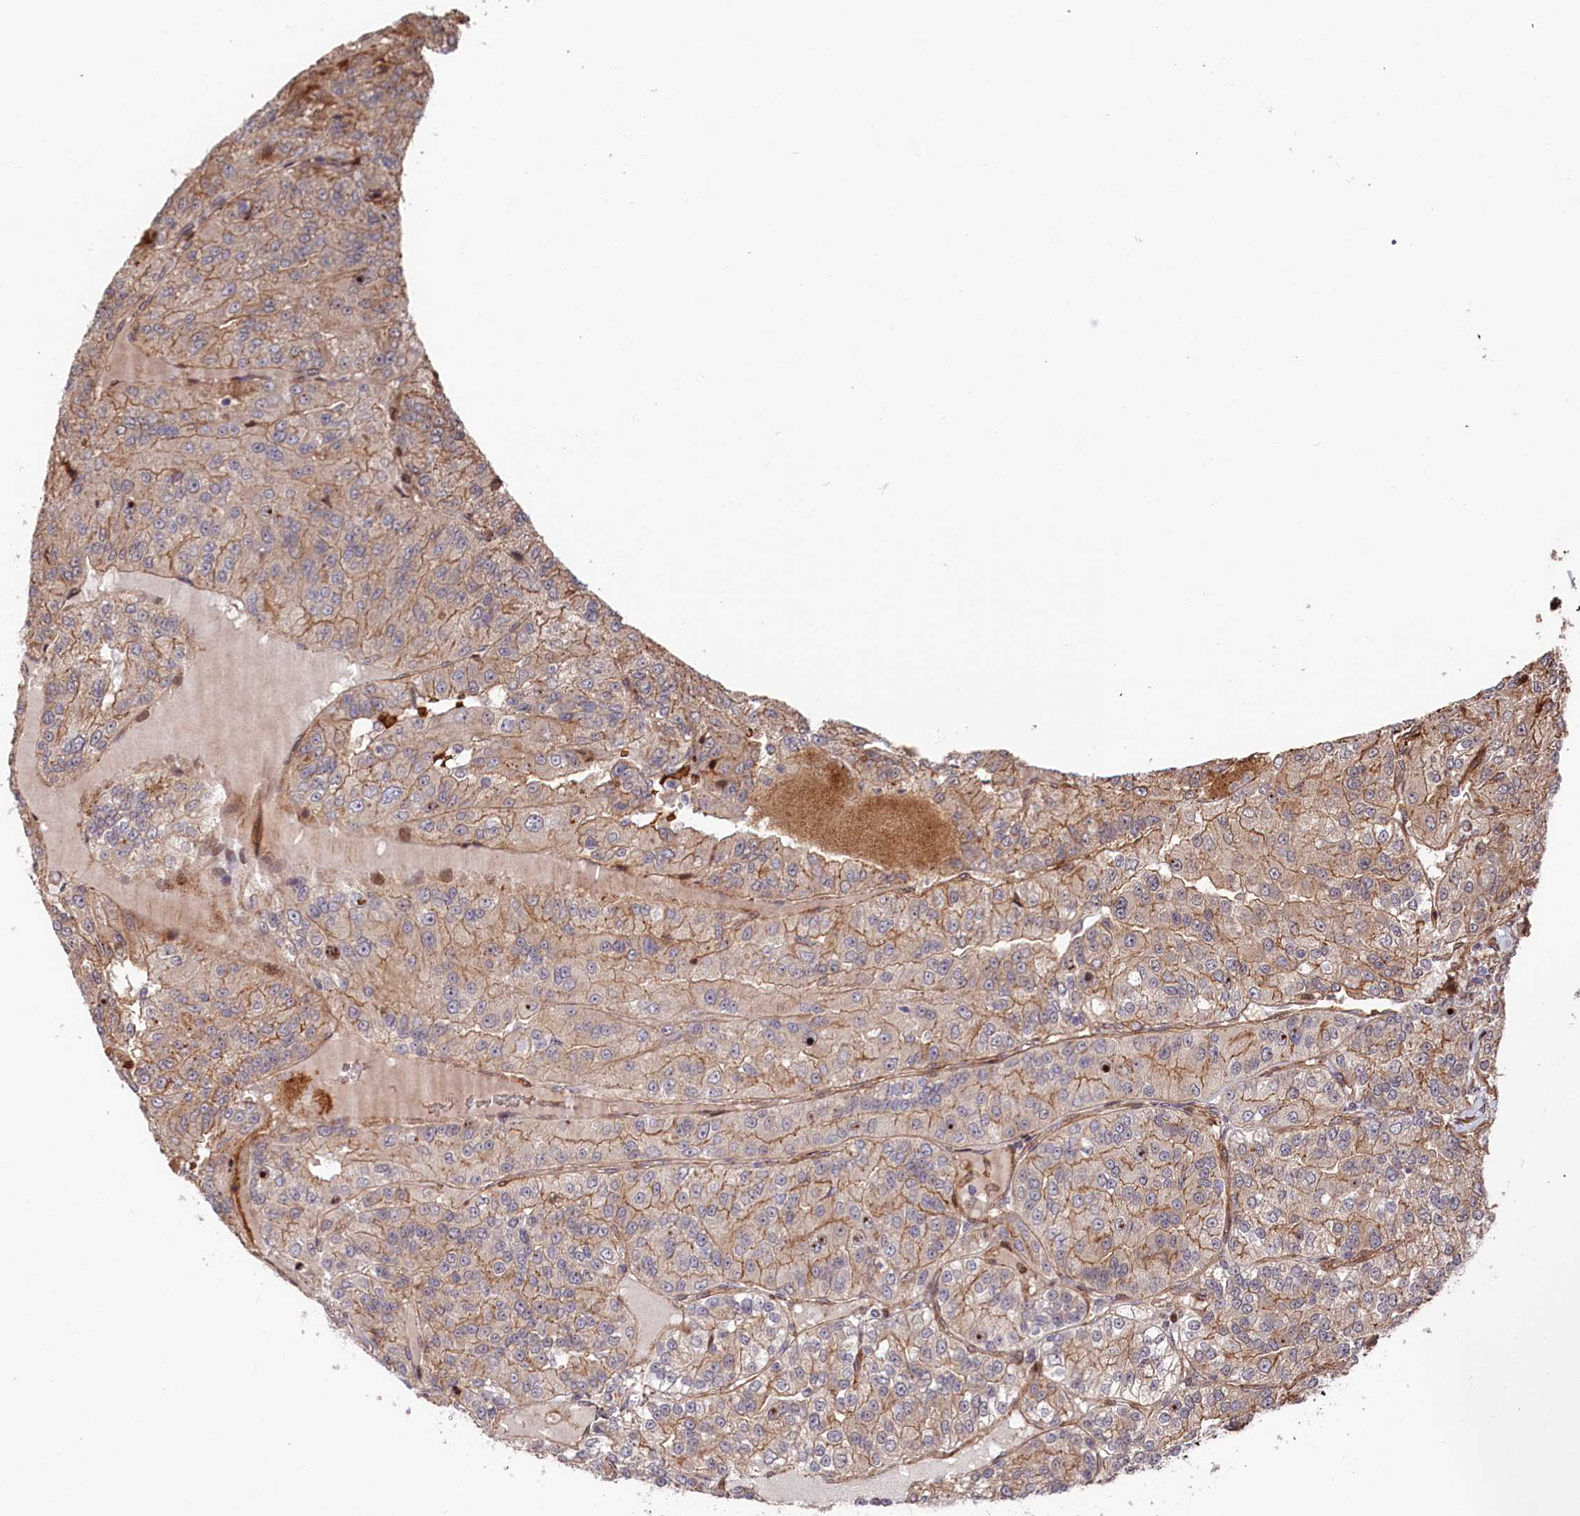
{"staining": {"intensity": "moderate", "quantity": "25%-75%", "location": "cytoplasmic/membranous"}, "tissue": "renal cancer", "cell_type": "Tumor cells", "image_type": "cancer", "snomed": [{"axis": "morphology", "description": "Adenocarcinoma, NOS"}, {"axis": "topography", "description": "Kidney"}], "caption": "A high-resolution histopathology image shows immunohistochemistry (IHC) staining of renal cancer (adenocarcinoma), which displays moderate cytoplasmic/membranous staining in approximately 25%-75% of tumor cells. The staining was performed using DAB to visualize the protein expression in brown, while the nuclei were stained in blue with hematoxylin (Magnification: 20x).", "gene": "TNKS1BP1", "patient": {"sex": "female", "age": 63}}